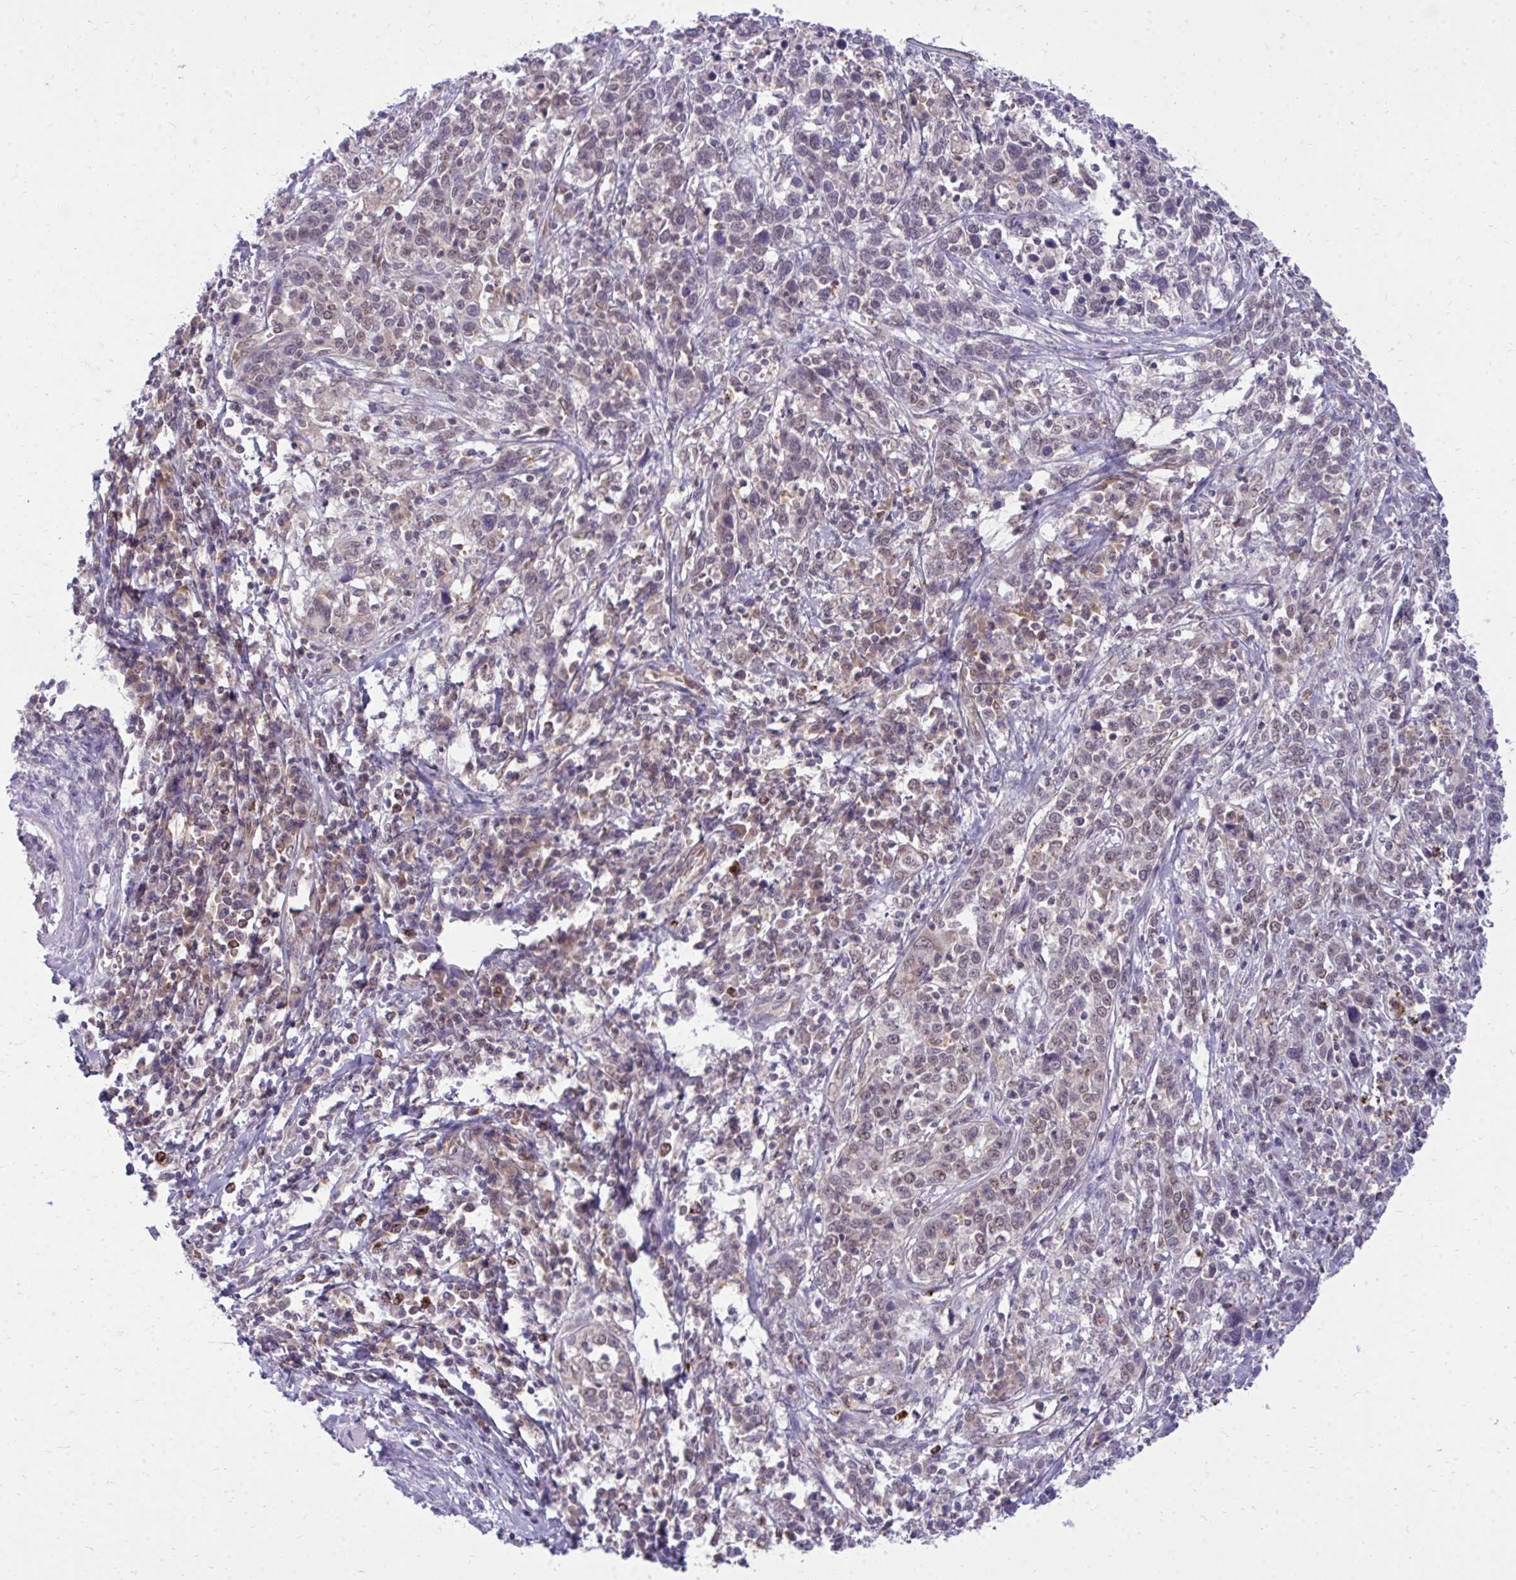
{"staining": {"intensity": "moderate", "quantity": "<25%", "location": "cytoplasmic/membranous"}, "tissue": "cervical cancer", "cell_type": "Tumor cells", "image_type": "cancer", "snomed": [{"axis": "morphology", "description": "Squamous cell carcinoma, NOS"}, {"axis": "topography", "description": "Cervix"}], "caption": "Cervical cancer (squamous cell carcinoma) tissue demonstrates moderate cytoplasmic/membranous staining in approximately <25% of tumor cells", "gene": "ACSL5", "patient": {"sex": "female", "age": 46}}